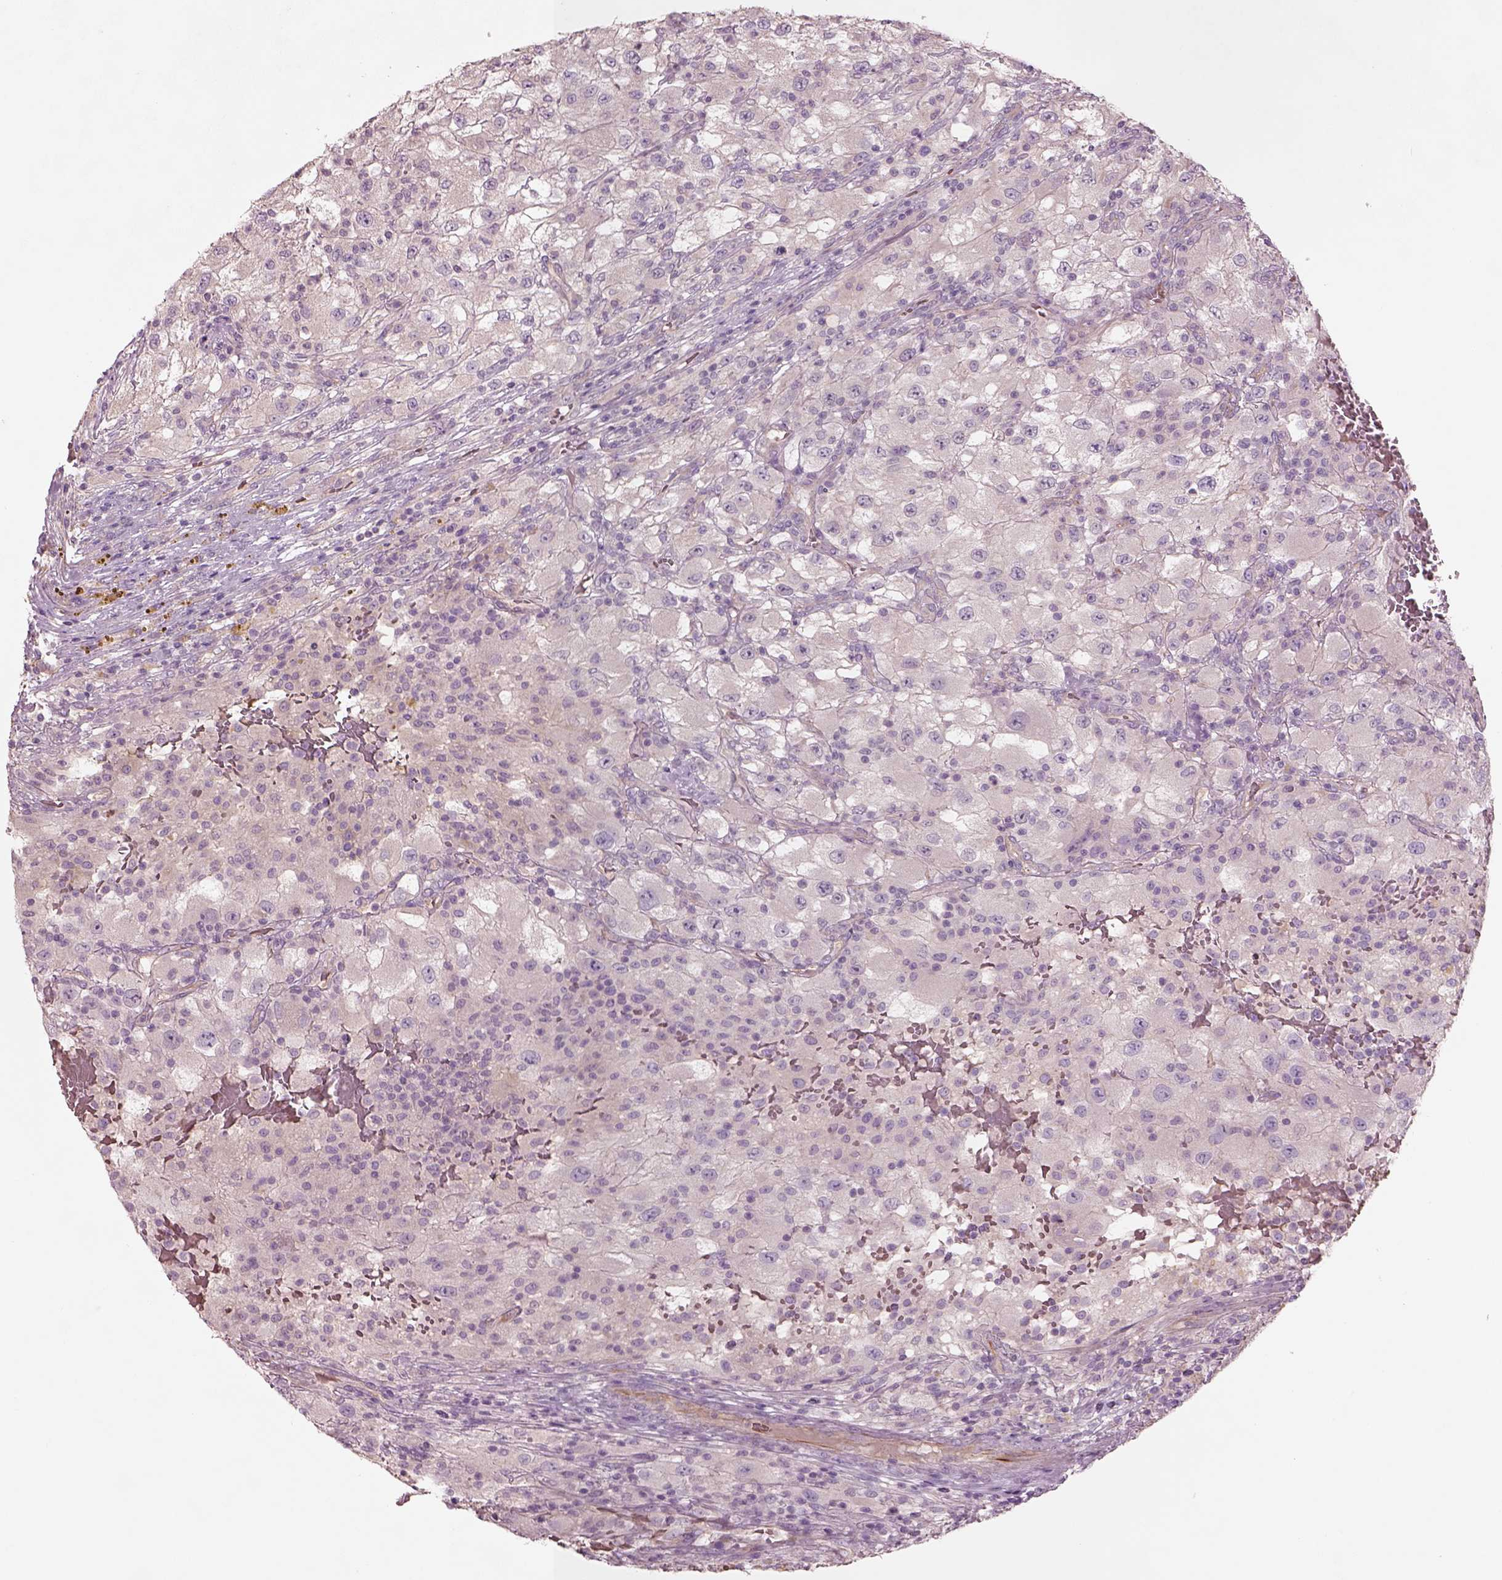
{"staining": {"intensity": "negative", "quantity": "none", "location": "none"}, "tissue": "renal cancer", "cell_type": "Tumor cells", "image_type": "cancer", "snomed": [{"axis": "morphology", "description": "Adenocarcinoma, NOS"}, {"axis": "topography", "description": "Kidney"}], "caption": "This is an immunohistochemistry image of adenocarcinoma (renal). There is no staining in tumor cells.", "gene": "DUOXA2", "patient": {"sex": "female", "age": 67}}